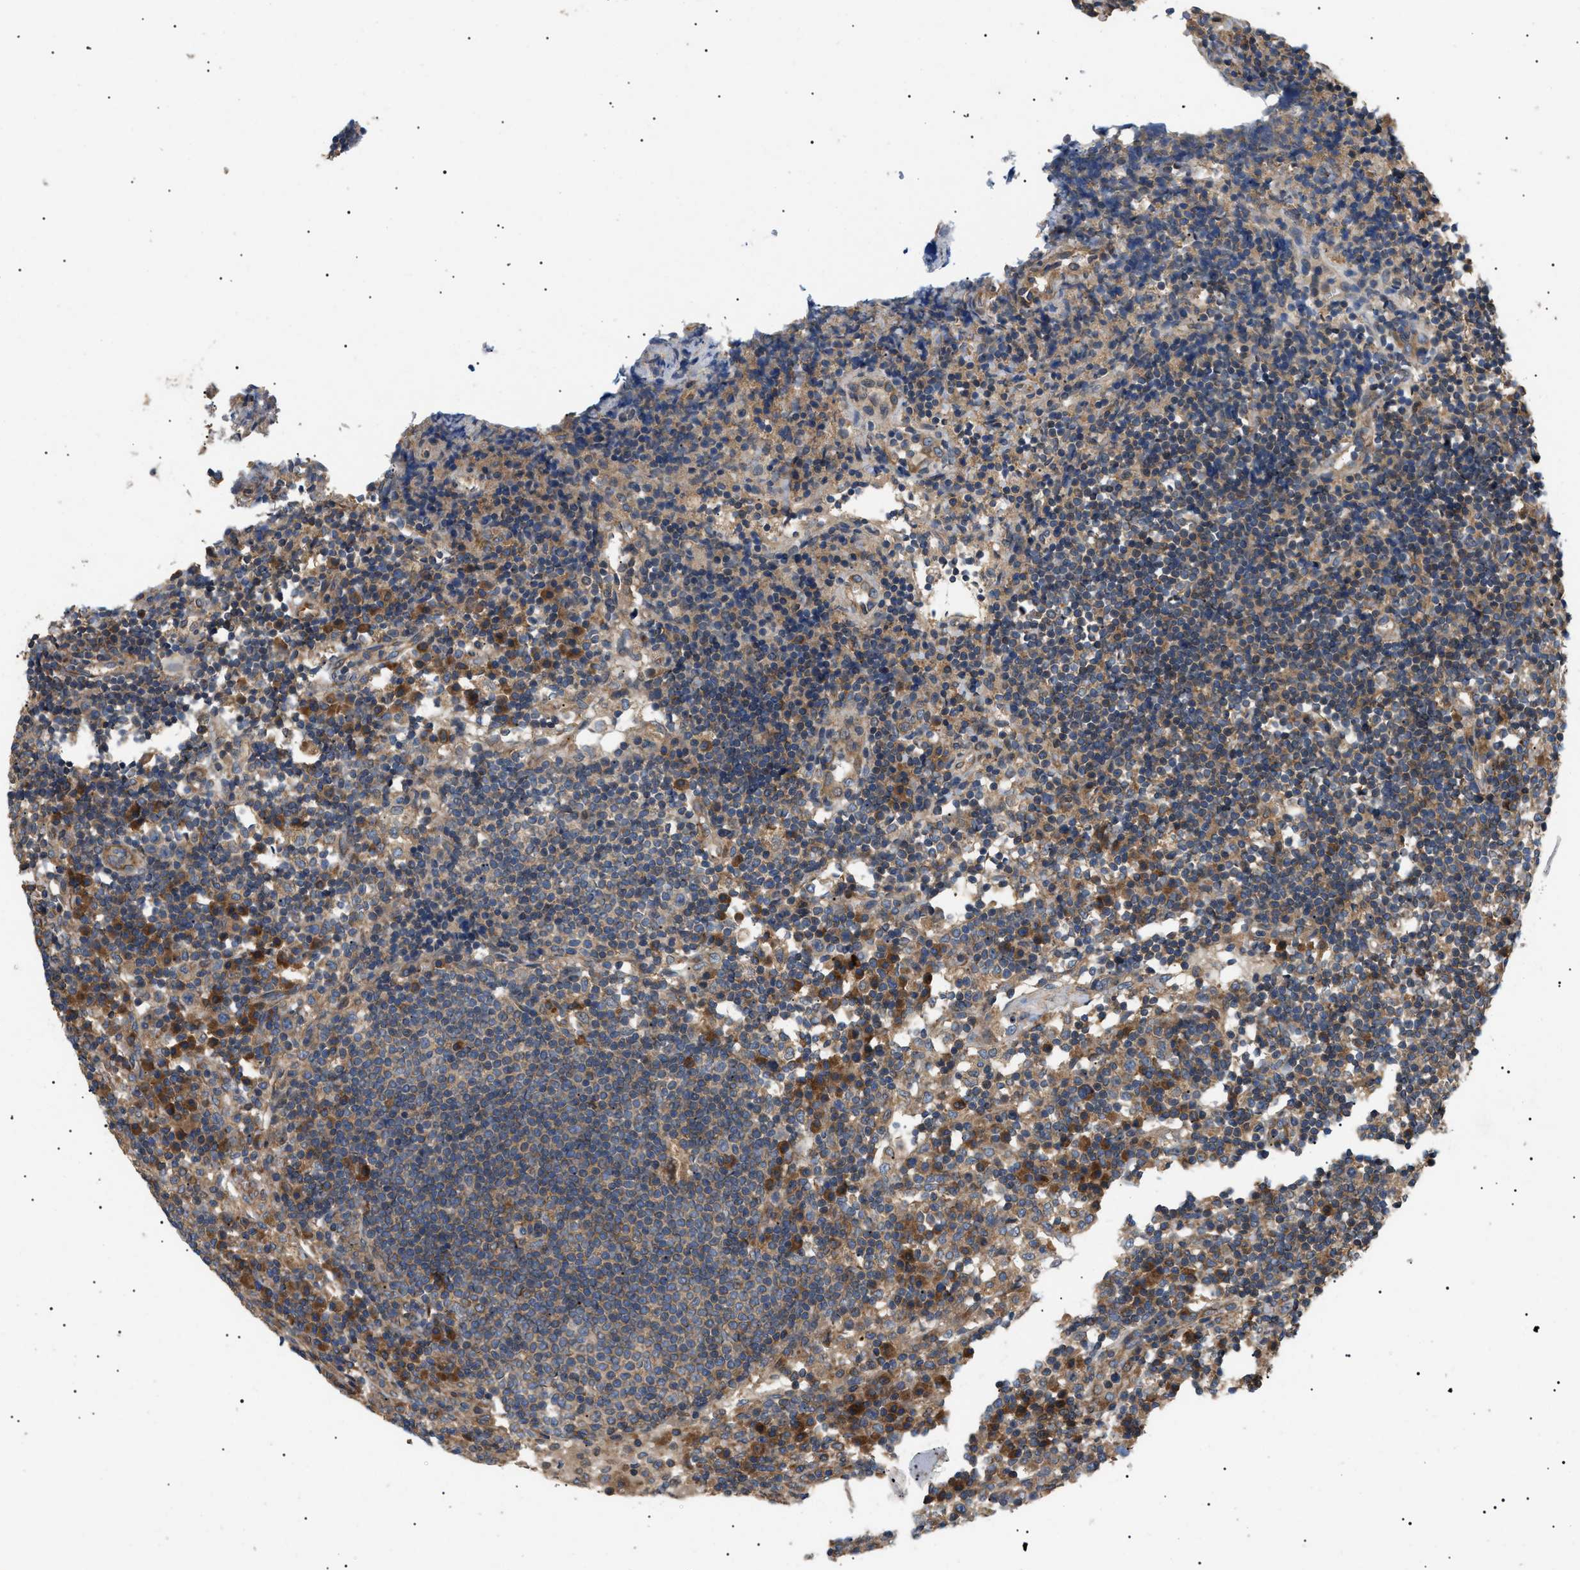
{"staining": {"intensity": "weak", "quantity": ">75%", "location": "cytoplasmic/membranous"}, "tissue": "lymph node", "cell_type": "Germinal center cells", "image_type": "normal", "snomed": [{"axis": "morphology", "description": "Normal tissue, NOS"}, {"axis": "topography", "description": "Lymph node"}], "caption": "Brown immunohistochemical staining in unremarkable lymph node reveals weak cytoplasmic/membranous expression in approximately >75% of germinal center cells. The protein of interest is shown in brown color, while the nuclei are stained blue.", "gene": "PPM1B", "patient": {"sex": "female", "age": 53}}